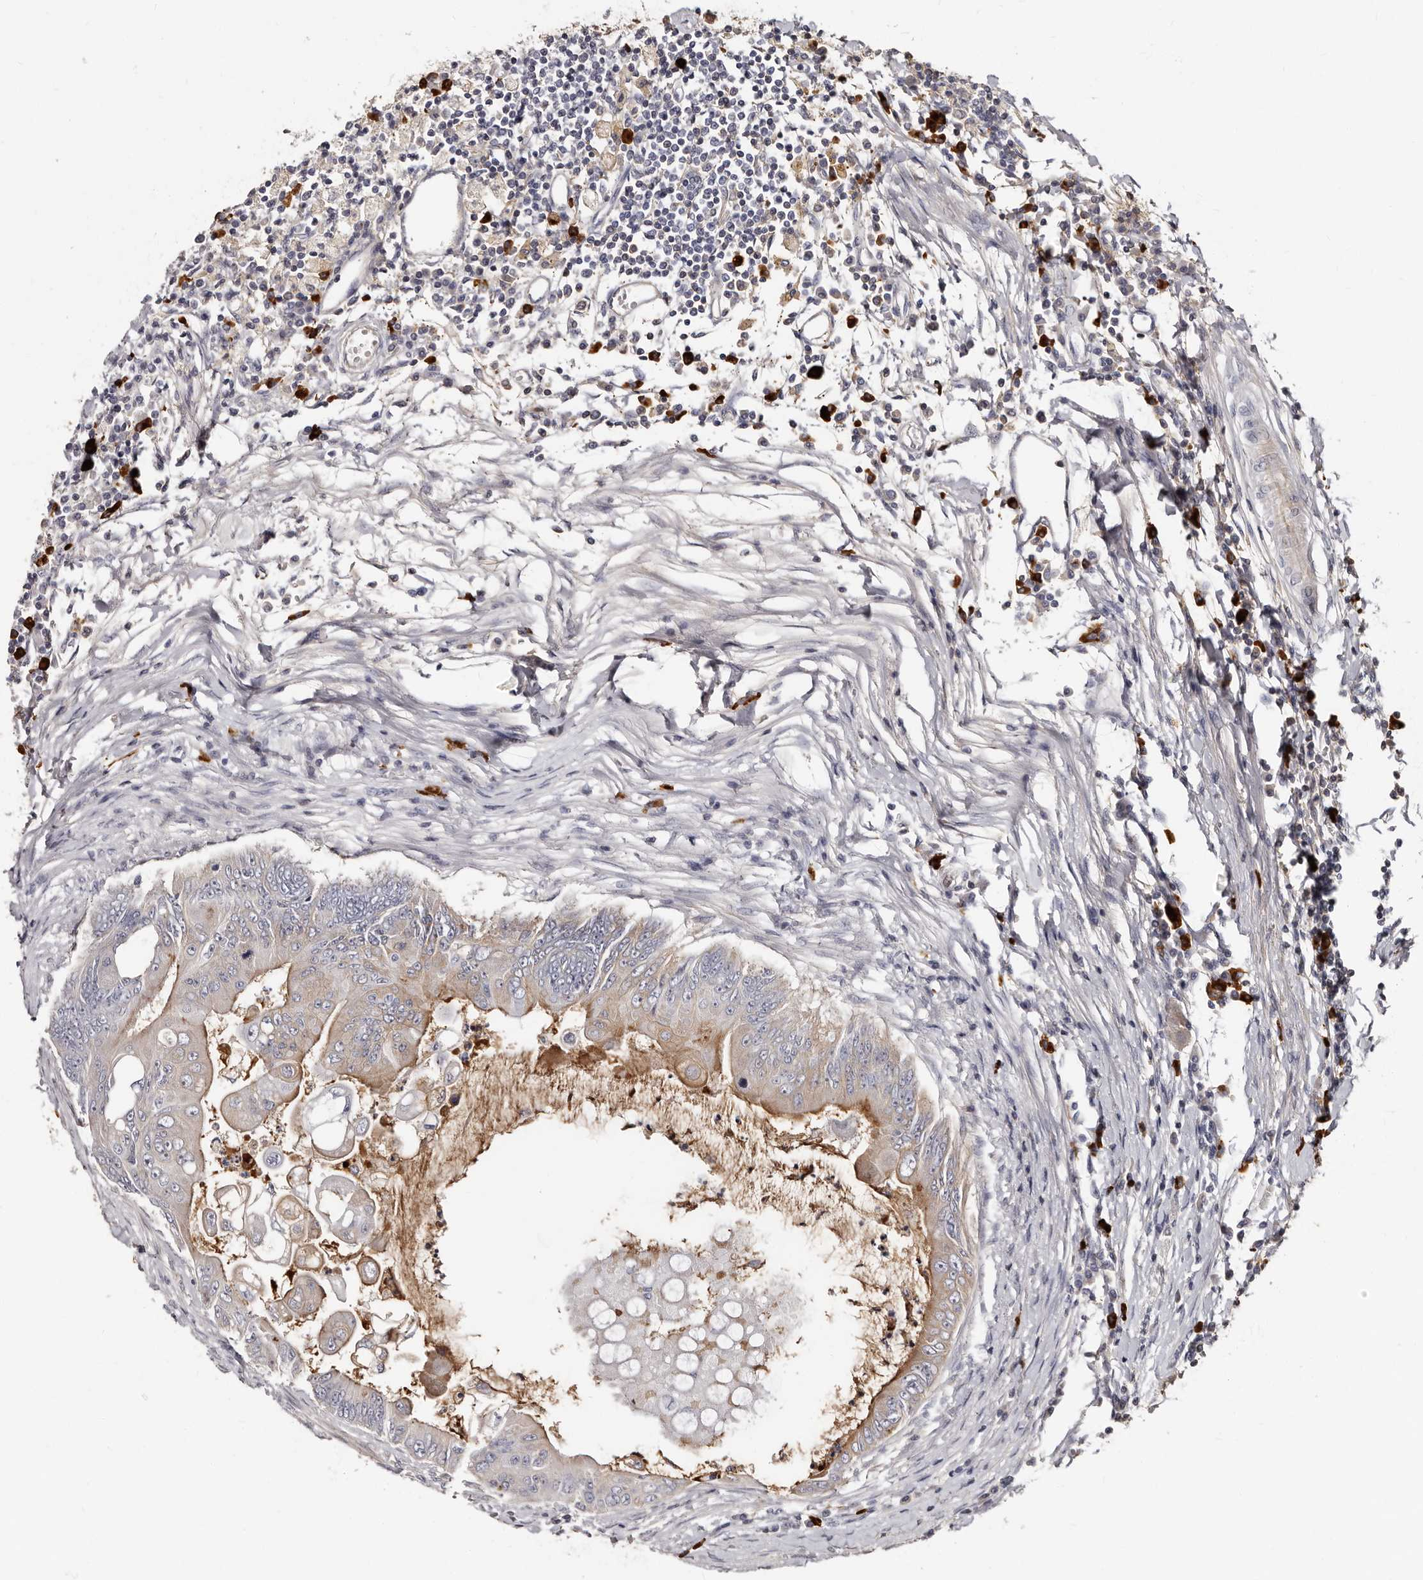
{"staining": {"intensity": "moderate", "quantity": "25%-75%", "location": "cytoplasmic/membranous"}, "tissue": "colorectal cancer", "cell_type": "Tumor cells", "image_type": "cancer", "snomed": [{"axis": "morphology", "description": "Adenoma, NOS"}, {"axis": "morphology", "description": "Adenocarcinoma, NOS"}, {"axis": "topography", "description": "Colon"}], "caption": "An image showing moderate cytoplasmic/membranous staining in about 25%-75% of tumor cells in adenoma (colorectal), as visualized by brown immunohistochemical staining.", "gene": "TBC1D22B", "patient": {"sex": "male", "age": 79}}